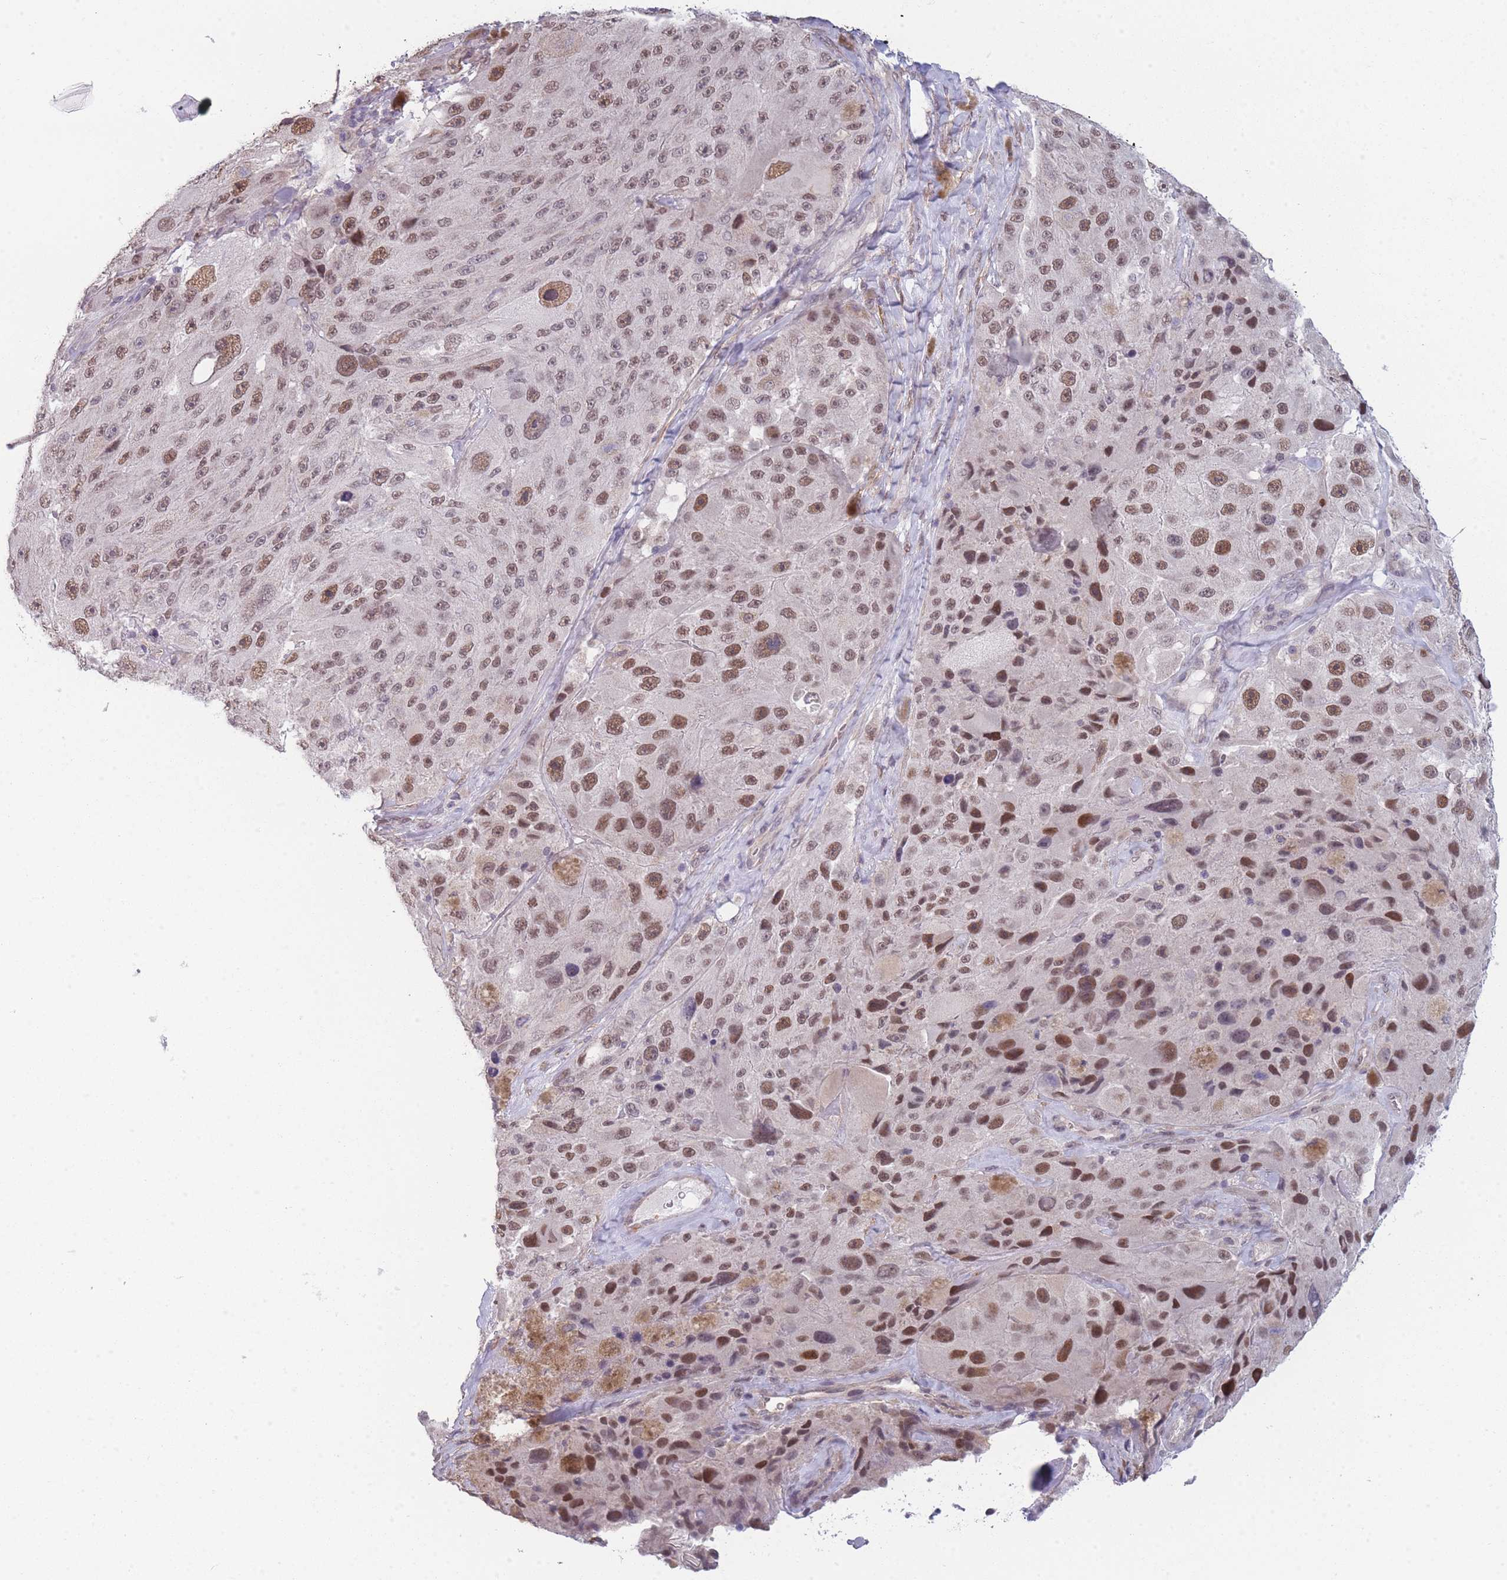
{"staining": {"intensity": "moderate", "quantity": ">75%", "location": "nuclear"}, "tissue": "melanoma", "cell_type": "Tumor cells", "image_type": "cancer", "snomed": [{"axis": "morphology", "description": "Malignant melanoma, Metastatic site"}, {"axis": "topography", "description": "Lymph node"}], "caption": "The image demonstrates a brown stain indicating the presence of a protein in the nuclear of tumor cells in malignant melanoma (metastatic site).", "gene": "SIN3B", "patient": {"sex": "male", "age": 62}}